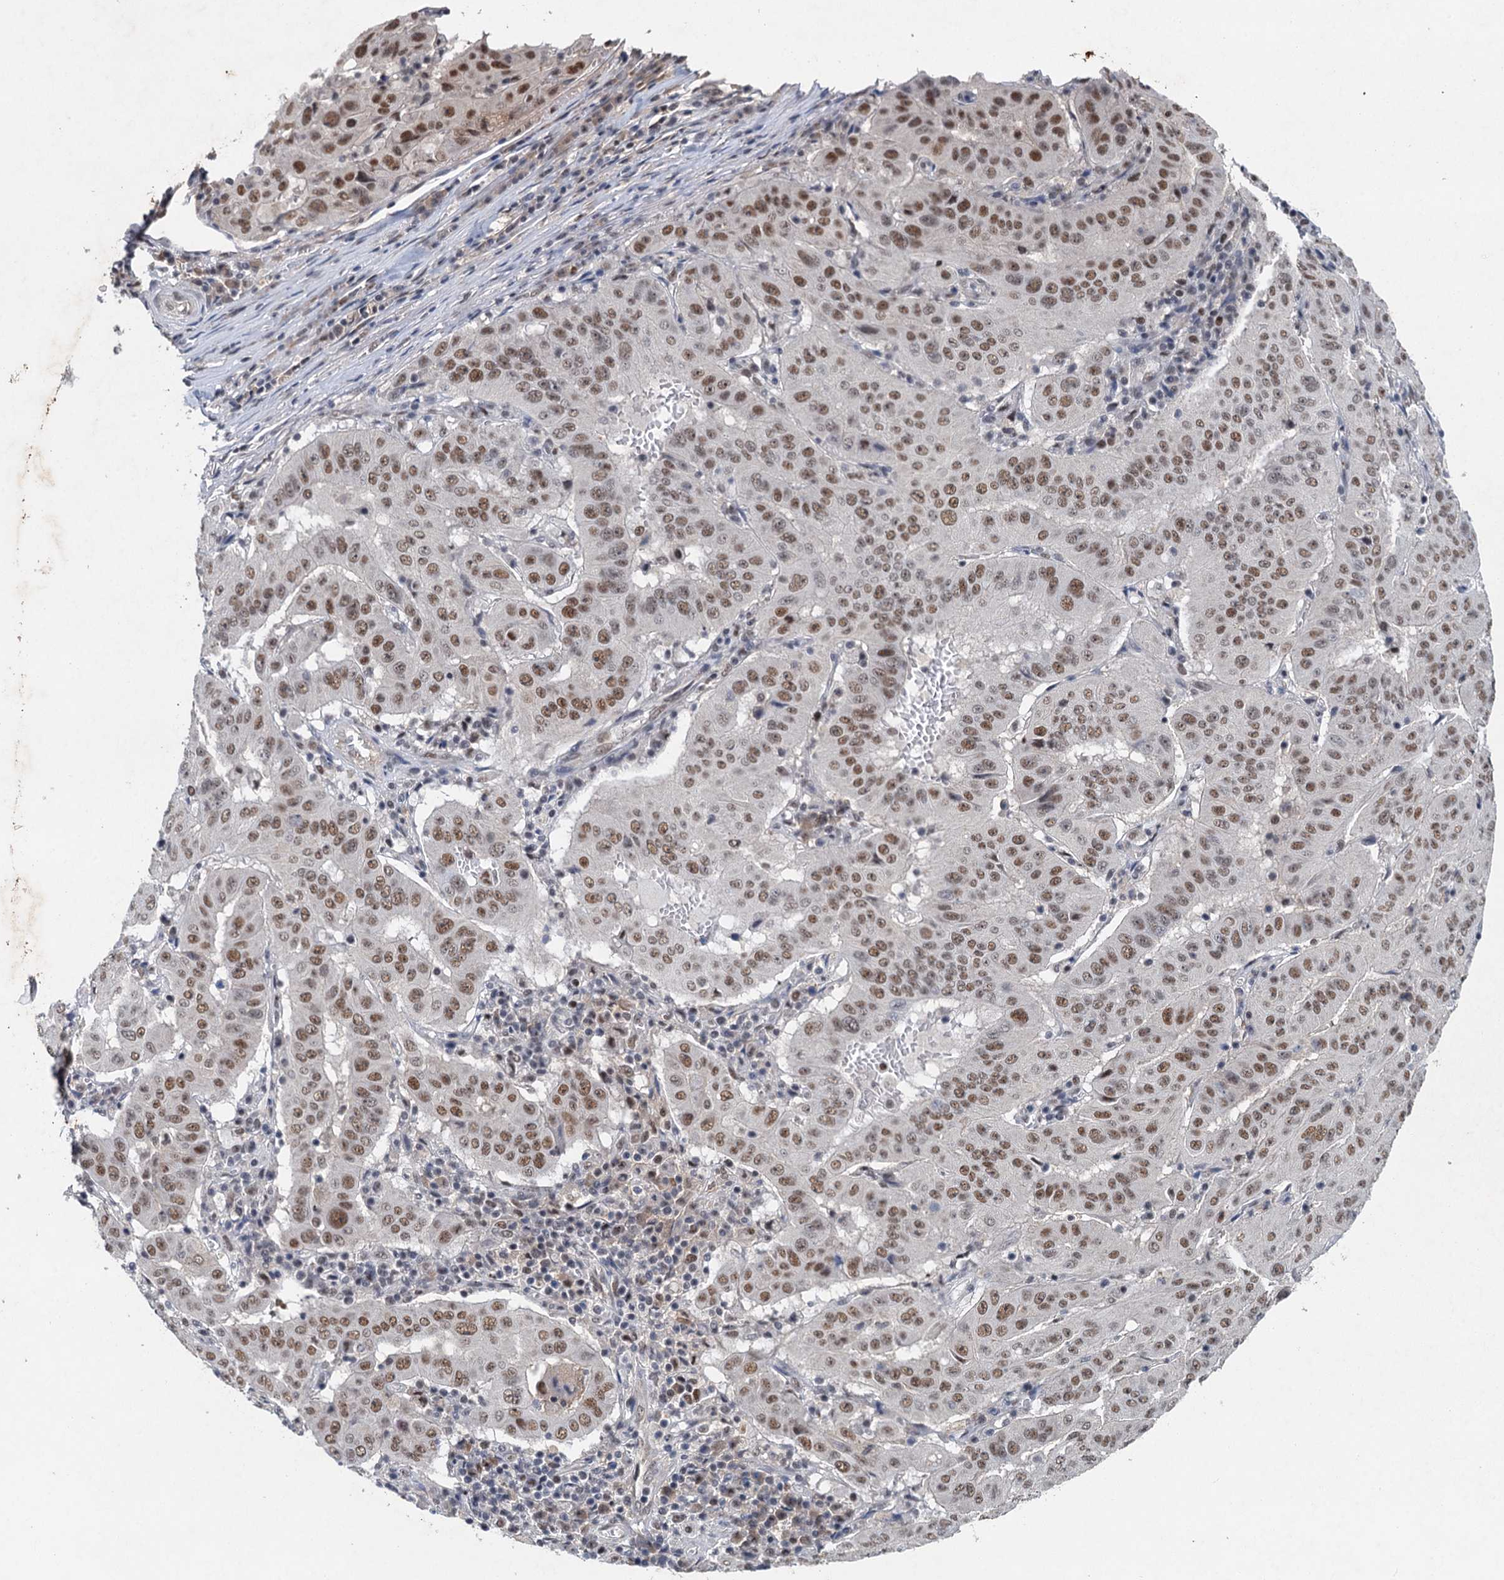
{"staining": {"intensity": "moderate", "quantity": ">75%", "location": "nuclear"}, "tissue": "pancreatic cancer", "cell_type": "Tumor cells", "image_type": "cancer", "snomed": [{"axis": "morphology", "description": "Adenocarcinoma, NOS"}, {"axis": "topography", "description": "Pancreas"}], "caption": "An image of pancreatic adenocarcinoma stained for a protein demonstrates moderate nuclear brown staining in tumor cells.", "gene": "CSTF3", "patient": {"sex": "male", "age": 63}}